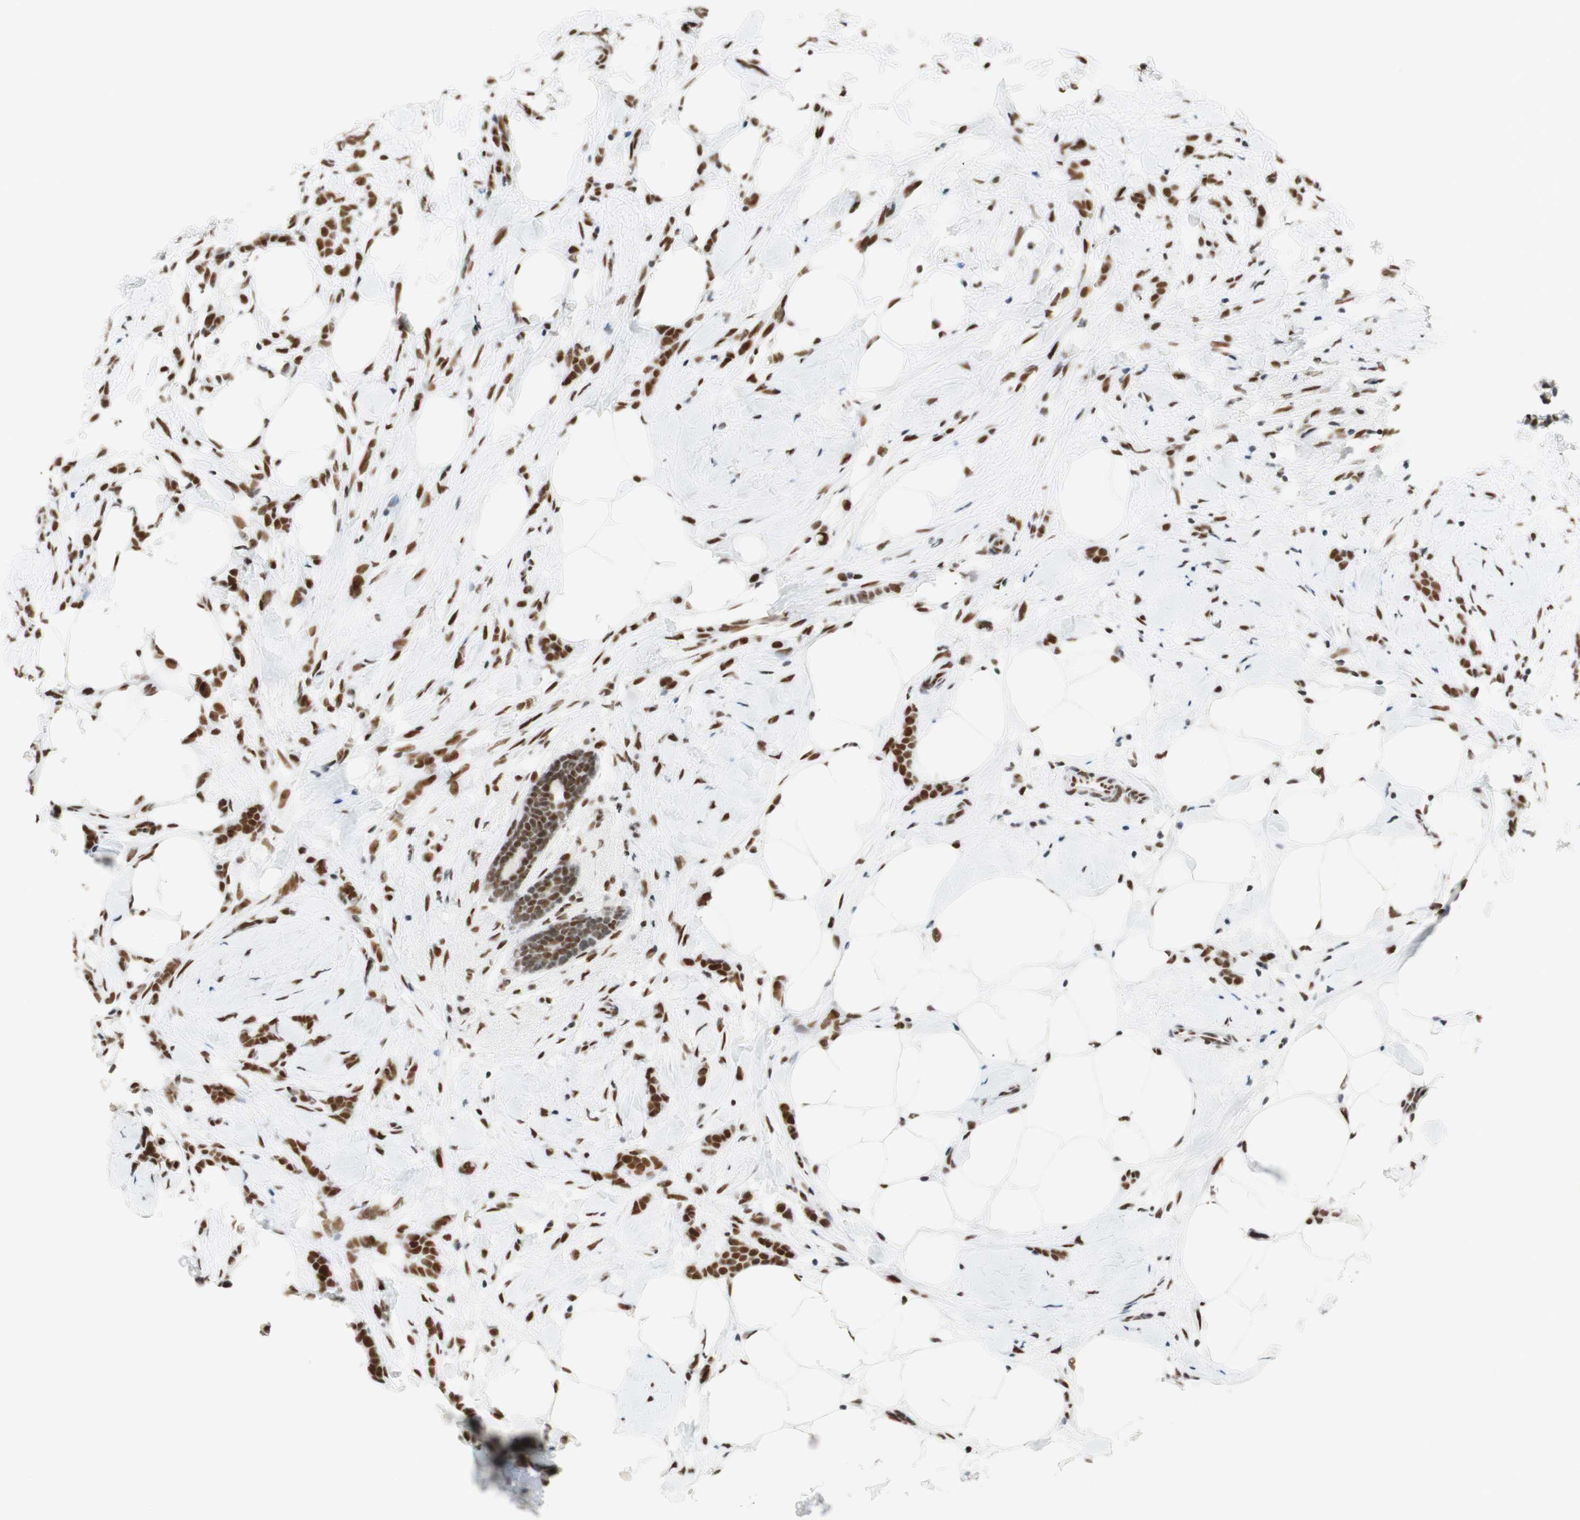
{"staining": {"intensity": "strong", "quantity": ">75%", "location": "nuclear"}, "tissue": "breast cancer", "cell_type": "Tumor cells", "image_type": "cancer", "snomed": [{"axis": "morphology", "description": "Lobular carcinoma, in situ"}, {"axis": "morphology", "description": "Lobular carcinoma"}, {"axis": "topography", "description": "Breast"}], "caption": "Human breast cancer (lobular carcinoma in situ) stained for a protein (brown) exhibits strong nuclear positive positivity in about >75% of tumor cells.", "gene": "RNF20", "patient": {"sex": "female", "age": 41}}